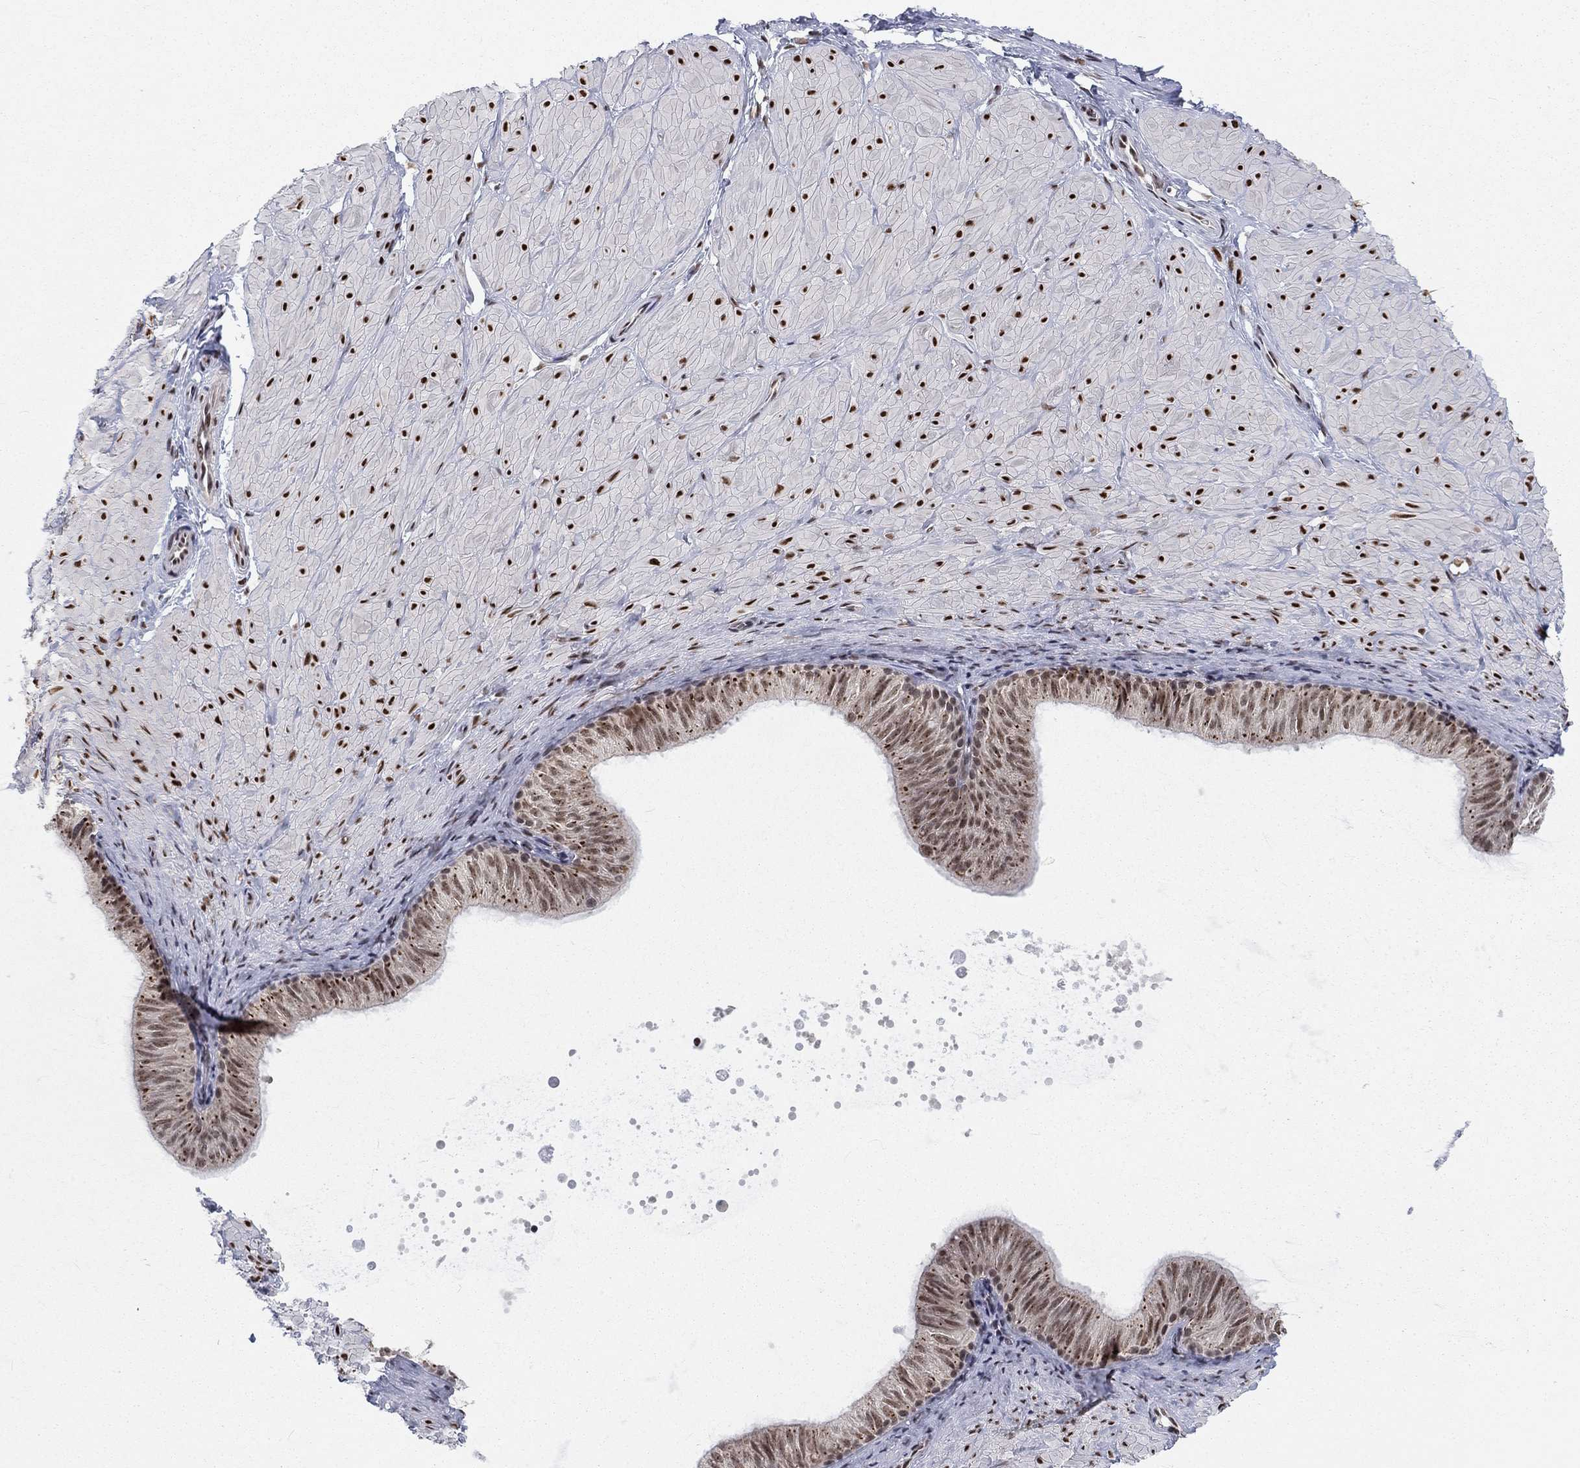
{"staining": {"intensity": "negative", "quantity": "none", "location": "none"}, "tissue": "soft tissue", "cell_type": "Fibroblasts", "image_type": "normal", "snomed": [{"axis": "morphology", "description": "Normal tissue, NOS"}, {"axis": "topography", "description": "Smooth muscle"}, {"axis": "topography", "description": "Peripheral nerve tissue"}], "caption": "Human soft tissue stained for a protein using immunohistochemistry shows no staining in fibroblasts.", "gene": "FYTTD1", "patient": {"sex": "male", "age": 22}}